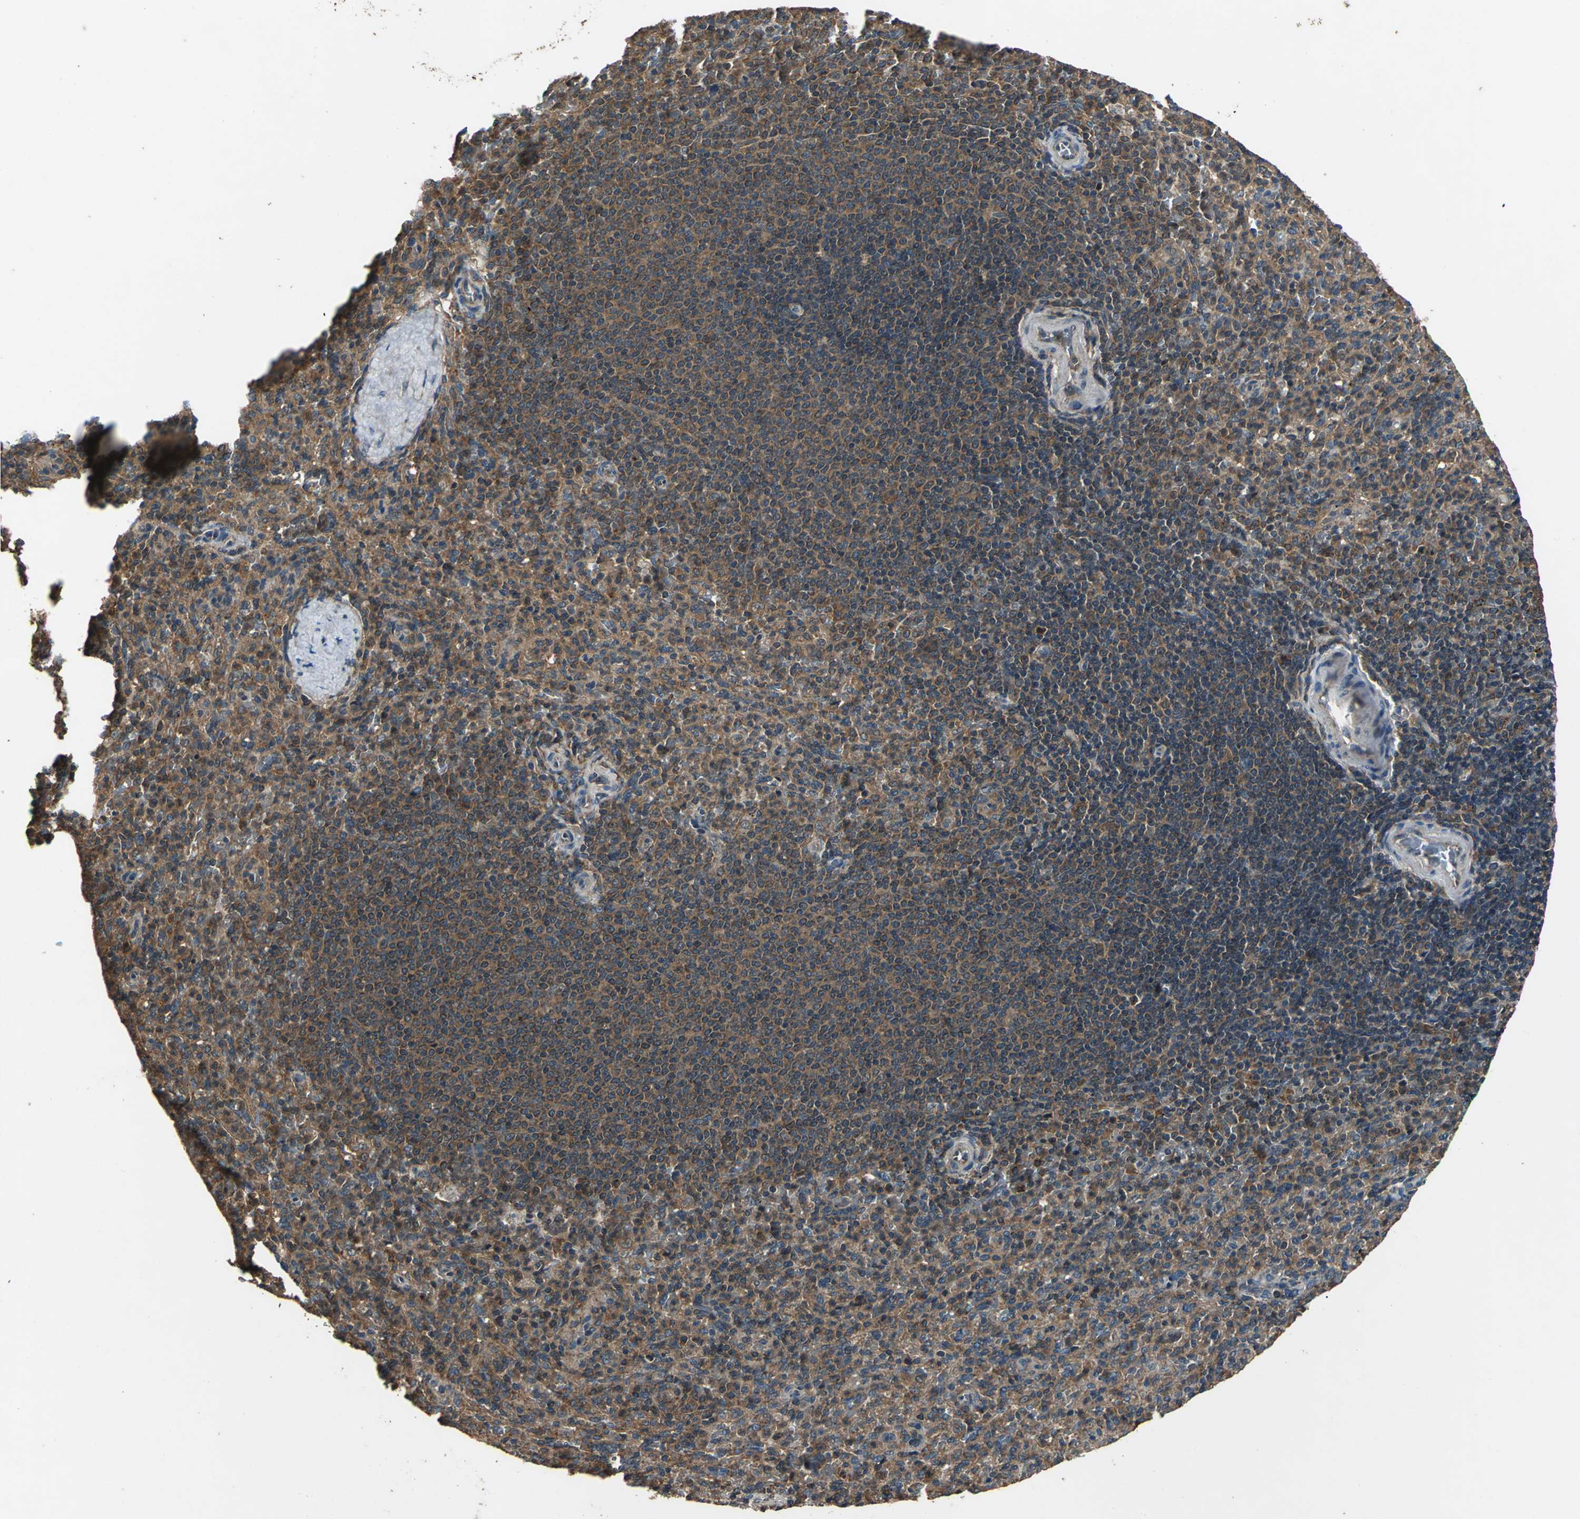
{"staining": {"intensity": "strong", "quantity": ">75%", "location": "cytoplasmic/membranous"}, "tissue": "spleen", "cell_type": "Cells in red pulp", "image_type": "normal", "snomed": [{"axis": "morphology", "description": "Normal tissue, NOS"}, {"axis": "topography", "description": "Spleen"}], "caption": "Immunohistochemistry histopathology image of unremarkable spleen stained for a protein (brown), which shows high levels of strong cytoplasmic/membranous staining in approximately >75% of cells in red pulp.", "gene": "ZNF608", "patient": {"sex": "male", "age": 36}}